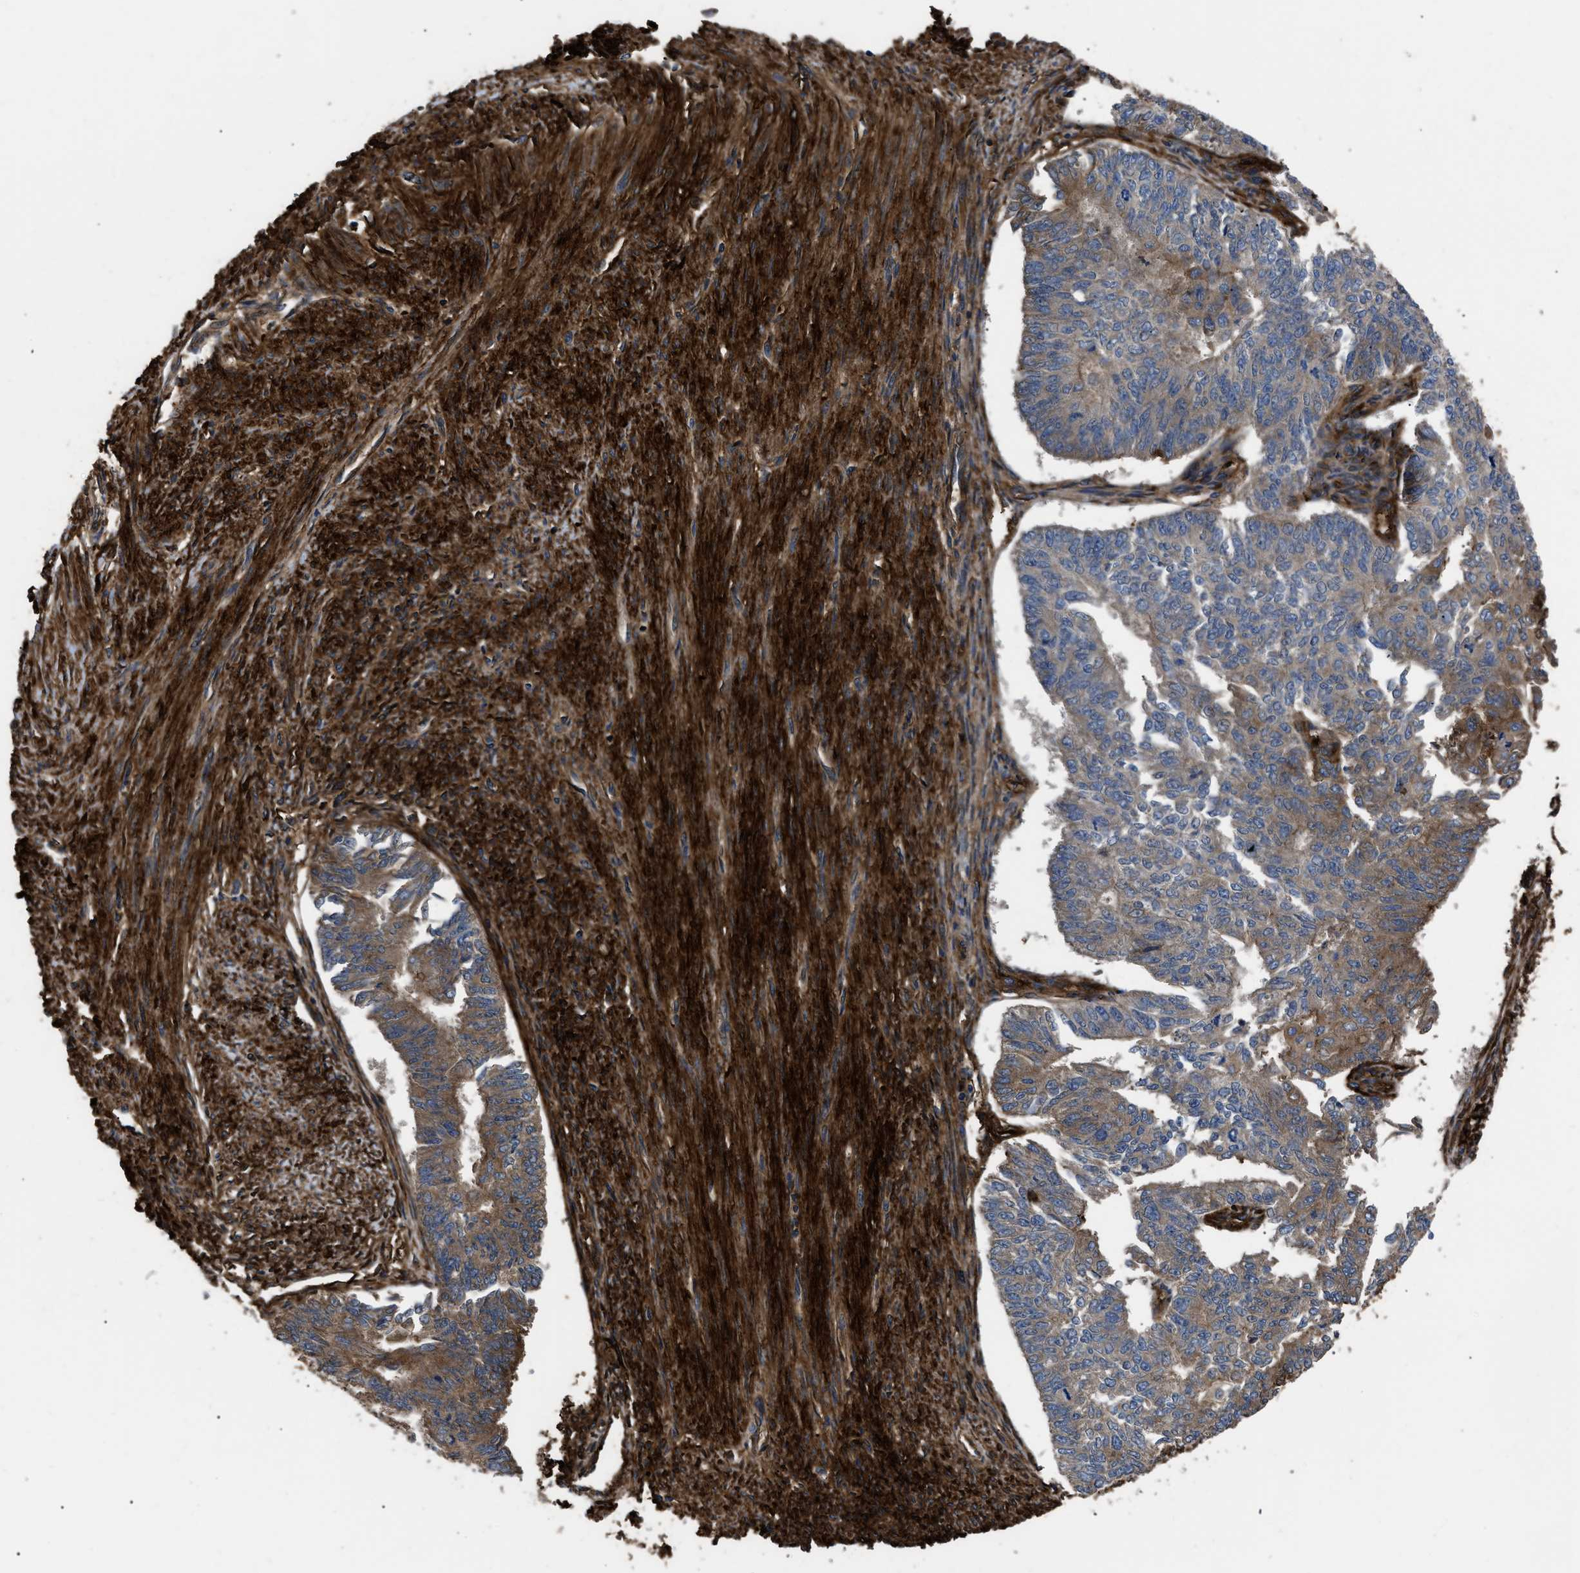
{"staining": {"intensity": "moderate", "quantity": "25%-75%", "location": "cytoplasmic/membranous"}, "tissue": "endometrial cancer", "cell_type": "Tumor cells", "image_type": "cancer", "snomed": [{"axis": "morphology", "description": "Adenocarcinoma, NOS"}, {"axis": "topography", "description": "Endometrium"}], "caption": "The micrograph shows immunohistochemical staining of adenocarcinoma (endometrial). There is moderate cytoplasmic/membranous expression is present in approximately 25%-75% of tumor cells.", "gene": "NT5E", "patient": {"sex": "female", "age": 32}}